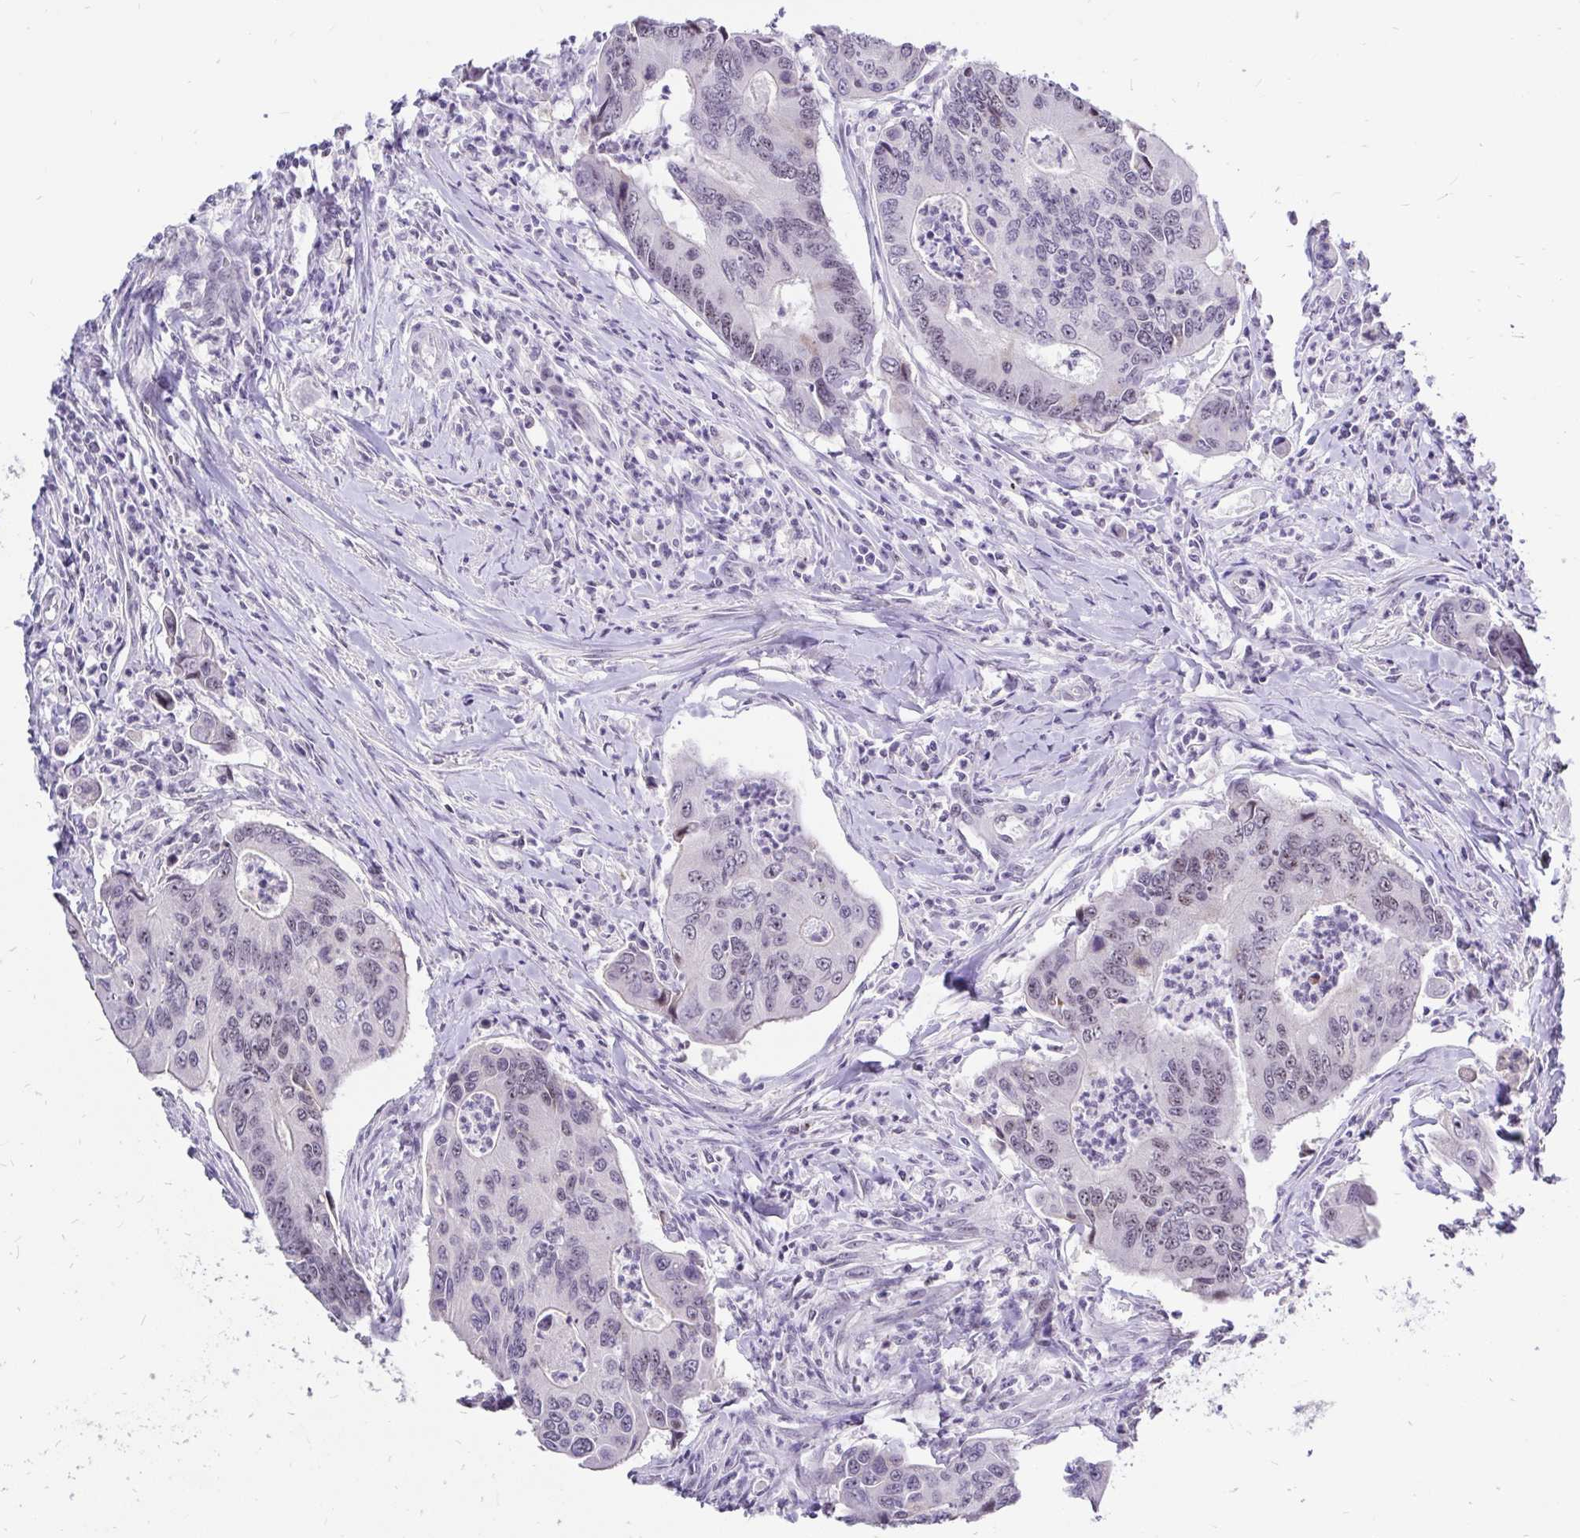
{"staining": {"intensity": "weak", "quantity": "<25%", "location": "nuclear"}, "tissue": "colorectal cancer", "cell_type": "Tumor cells", "image_type": "cancer", "snomed": [{"axis": "morphology", "description": "Adenocarcinoma, NOS"}, {"axis": "topography", "description": "Colon"}], "caption": "DAB (3,3'-diaminobenzidine) immunohistochemical staining of human colorectal adenocarcinoma shows no significant staining in tumor cells.", "gene": "ZNF860", "patient": {"sex": "female", "age": 67}}